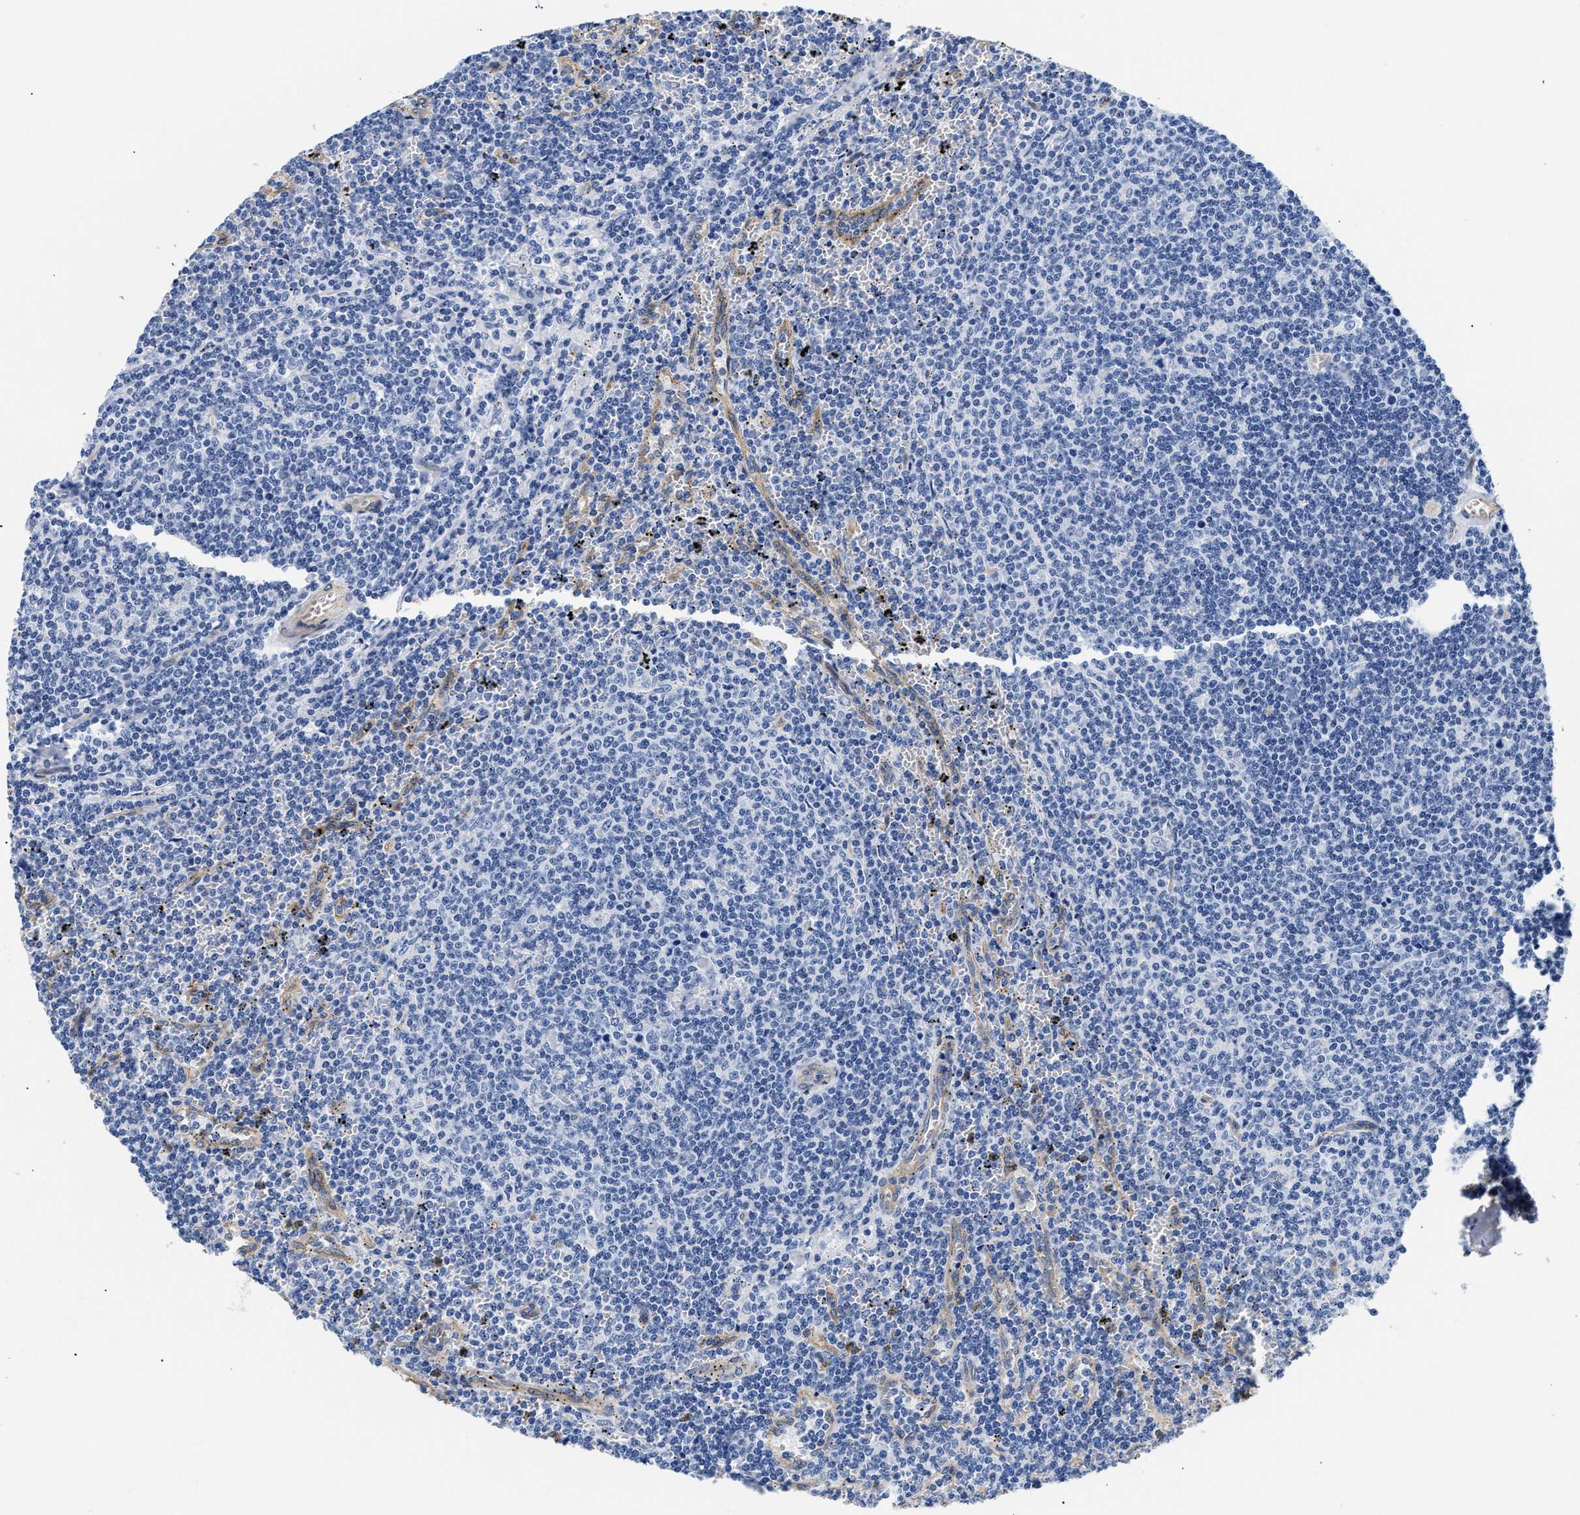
{"staining": {"intensity": "negative", "quantity": "none", "location": "none"}, "tissue": "lymphoma", "cell_type": "Tumor cells", "image_type": "cancer", "snomed": [{"axis": "morphology", "description": "Malignant lymphoma, non-Hodgkin's type, Low grade"}, {"axis": "topography", "description": "Spleen"}], "caption": "High magnification brightfield microscopy of lymphoma stained with DAB (3,3'-diaminobenzidine) (brown) and counterstained with hematoxylin (blue): tumor cells show no significant positivity.", "gene": "TRIM29", "patient": {"sex": "female", "age": 50}}